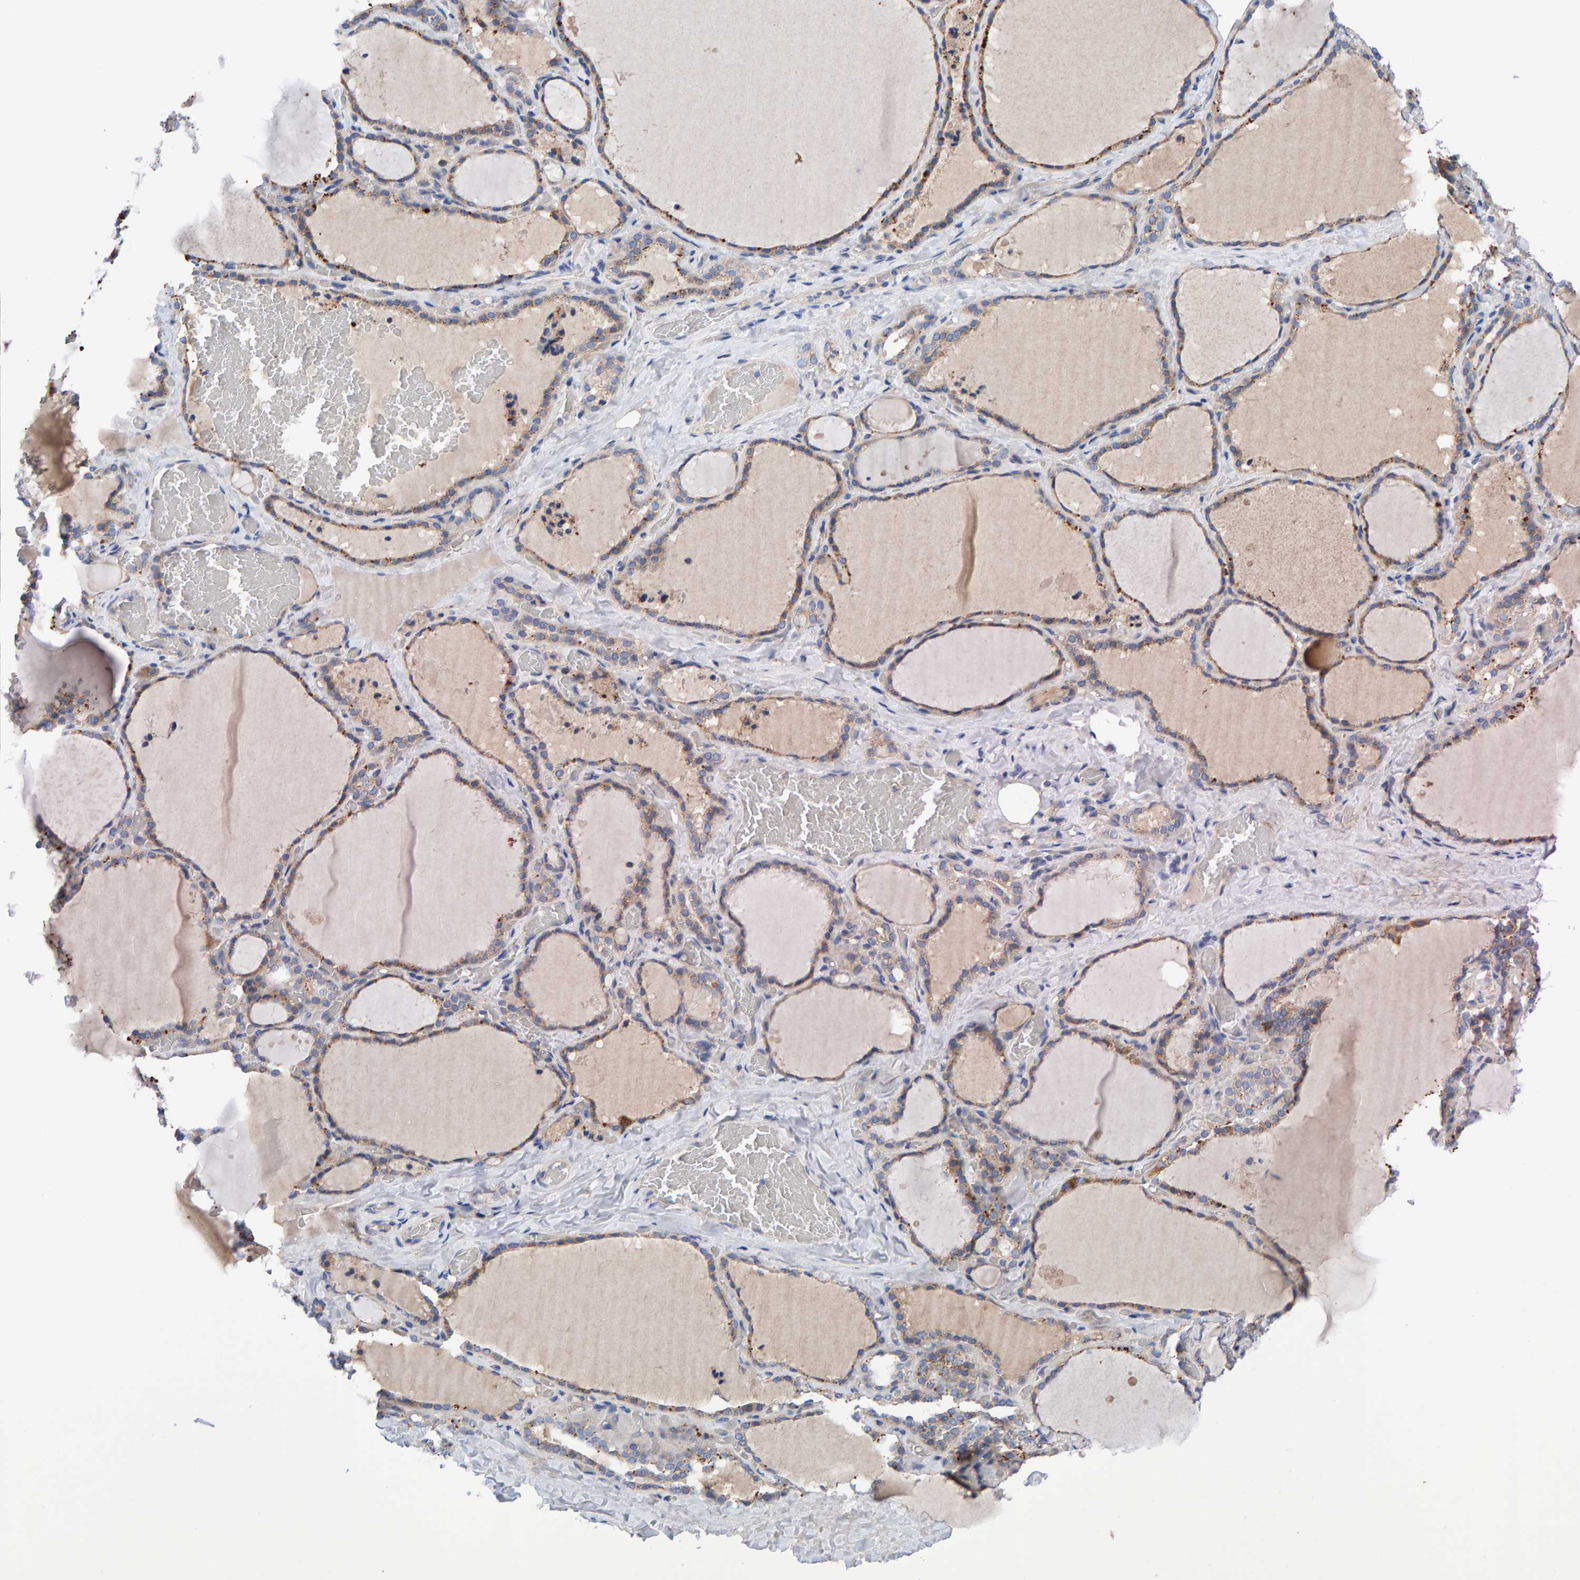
{"staining": {"intensity": "weak", "quantity": ">75%", "location": "cytoplasmic/membranous"}, "tissue": "thyroid gland", "cell_type": "Glandular cells", "image_type": "normal", "snomed": [{"axis": "morphology", "description": "Normal tissue, NOS"}, {"axis": "topography", "description": "Thyroid gland"}], "caption": "Glandular cells exhibit low levels of weak cytoplasmic/membranous staining in about >75% of cells in unremarkable human thyroid gland. (IHC, brightfield microscopy, high magnification).", "gene": "EFR3A", "patient": {"sex": "female", "age": 22}}